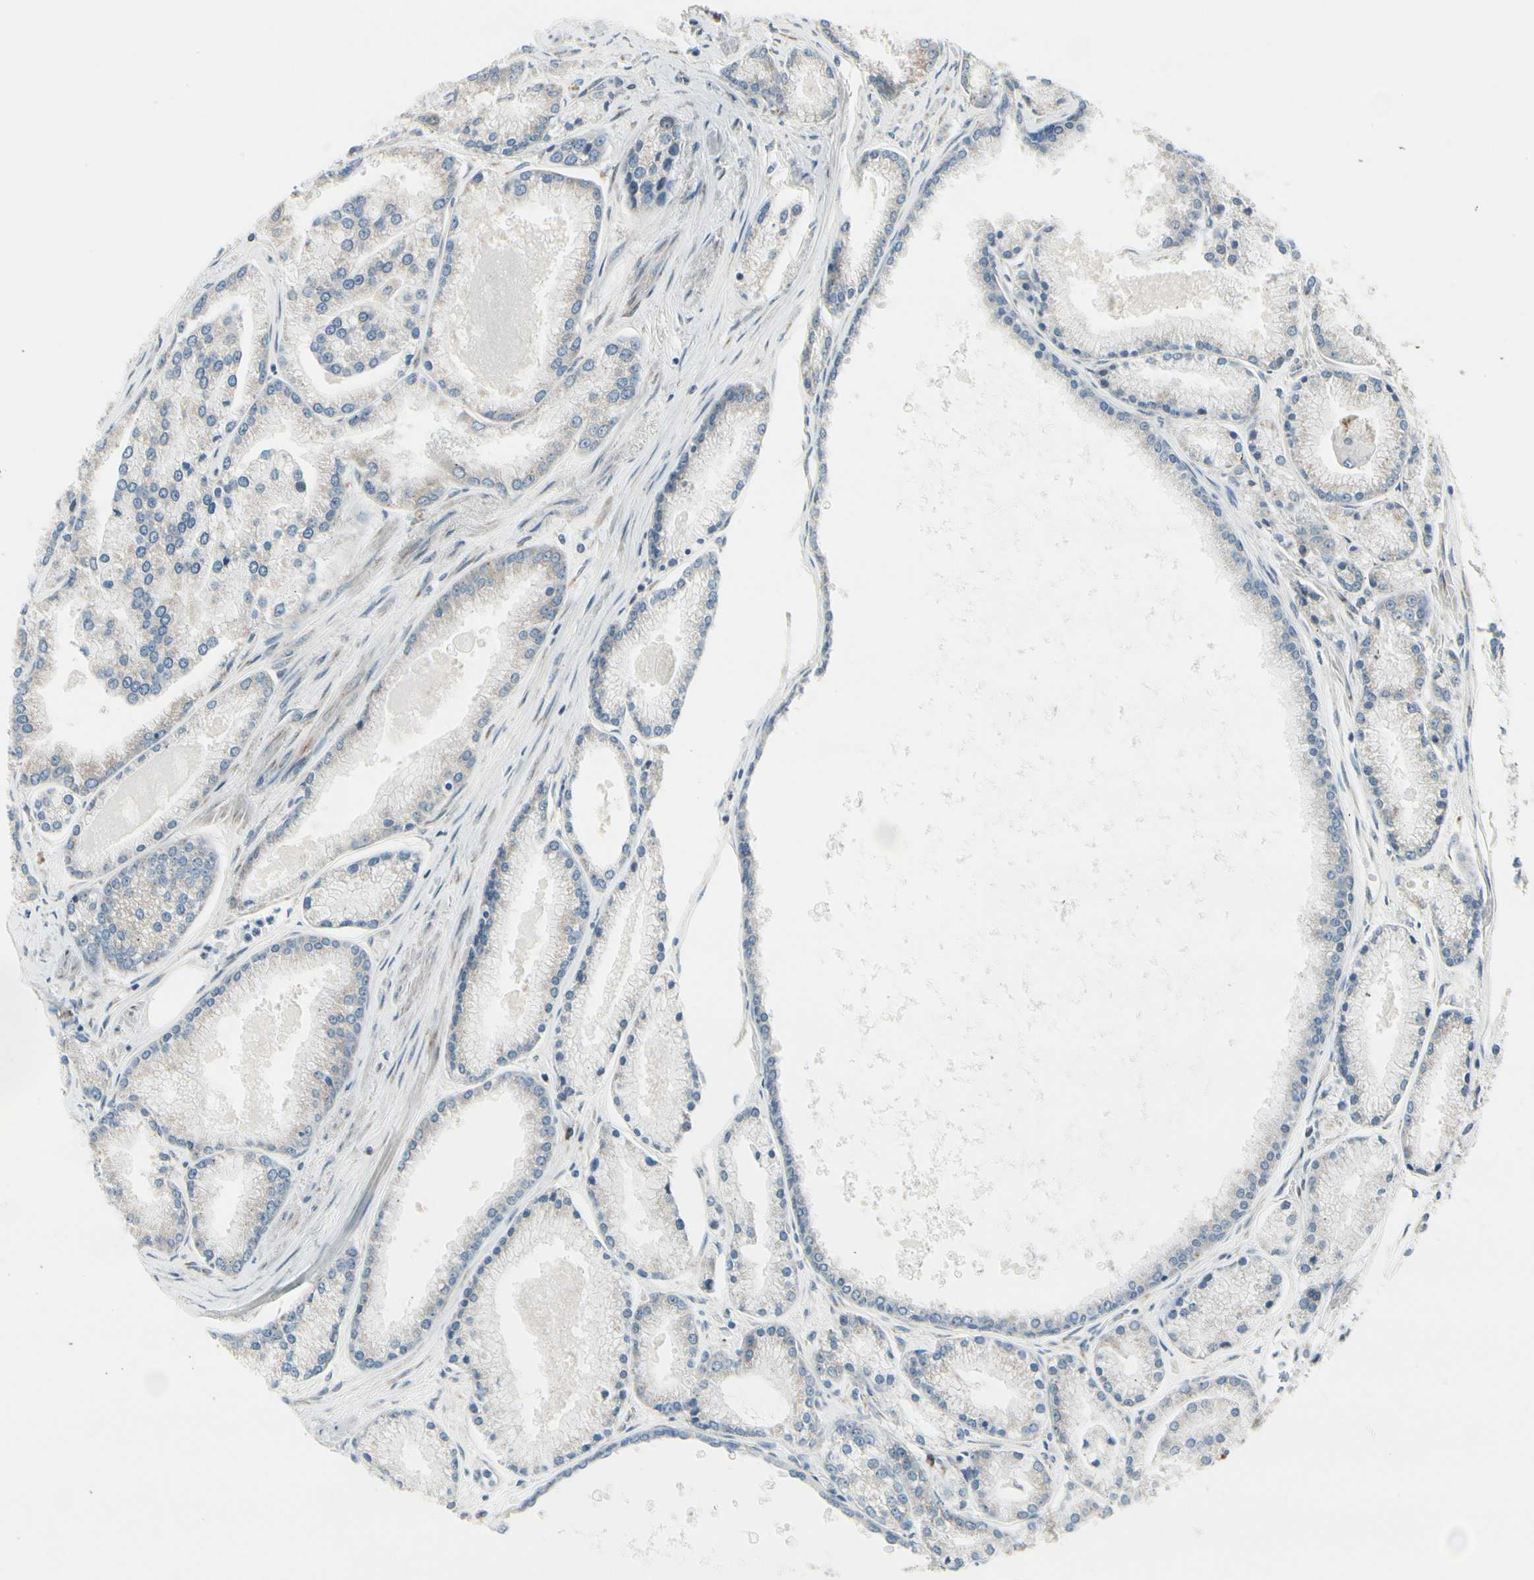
{"staining": {"intensity": "negative", "quantity": "none", "location": "none"}, "tissue": "prostate cancer", "cell_type": "Tumor cells", "image_type": "cancer", "snomed": [{"axis": "morphology", "description": "Adenocarcinoma, High grade"}, {"axis": "topography", "description": "Prostate"}], "caption": "IHC image of neoplastic tissue: prostate cancer stained with DAB shows no significant protein staining in tumor cells.", "gene": "FNDC3A", "patient": {"sex": "male", "age": 61}}